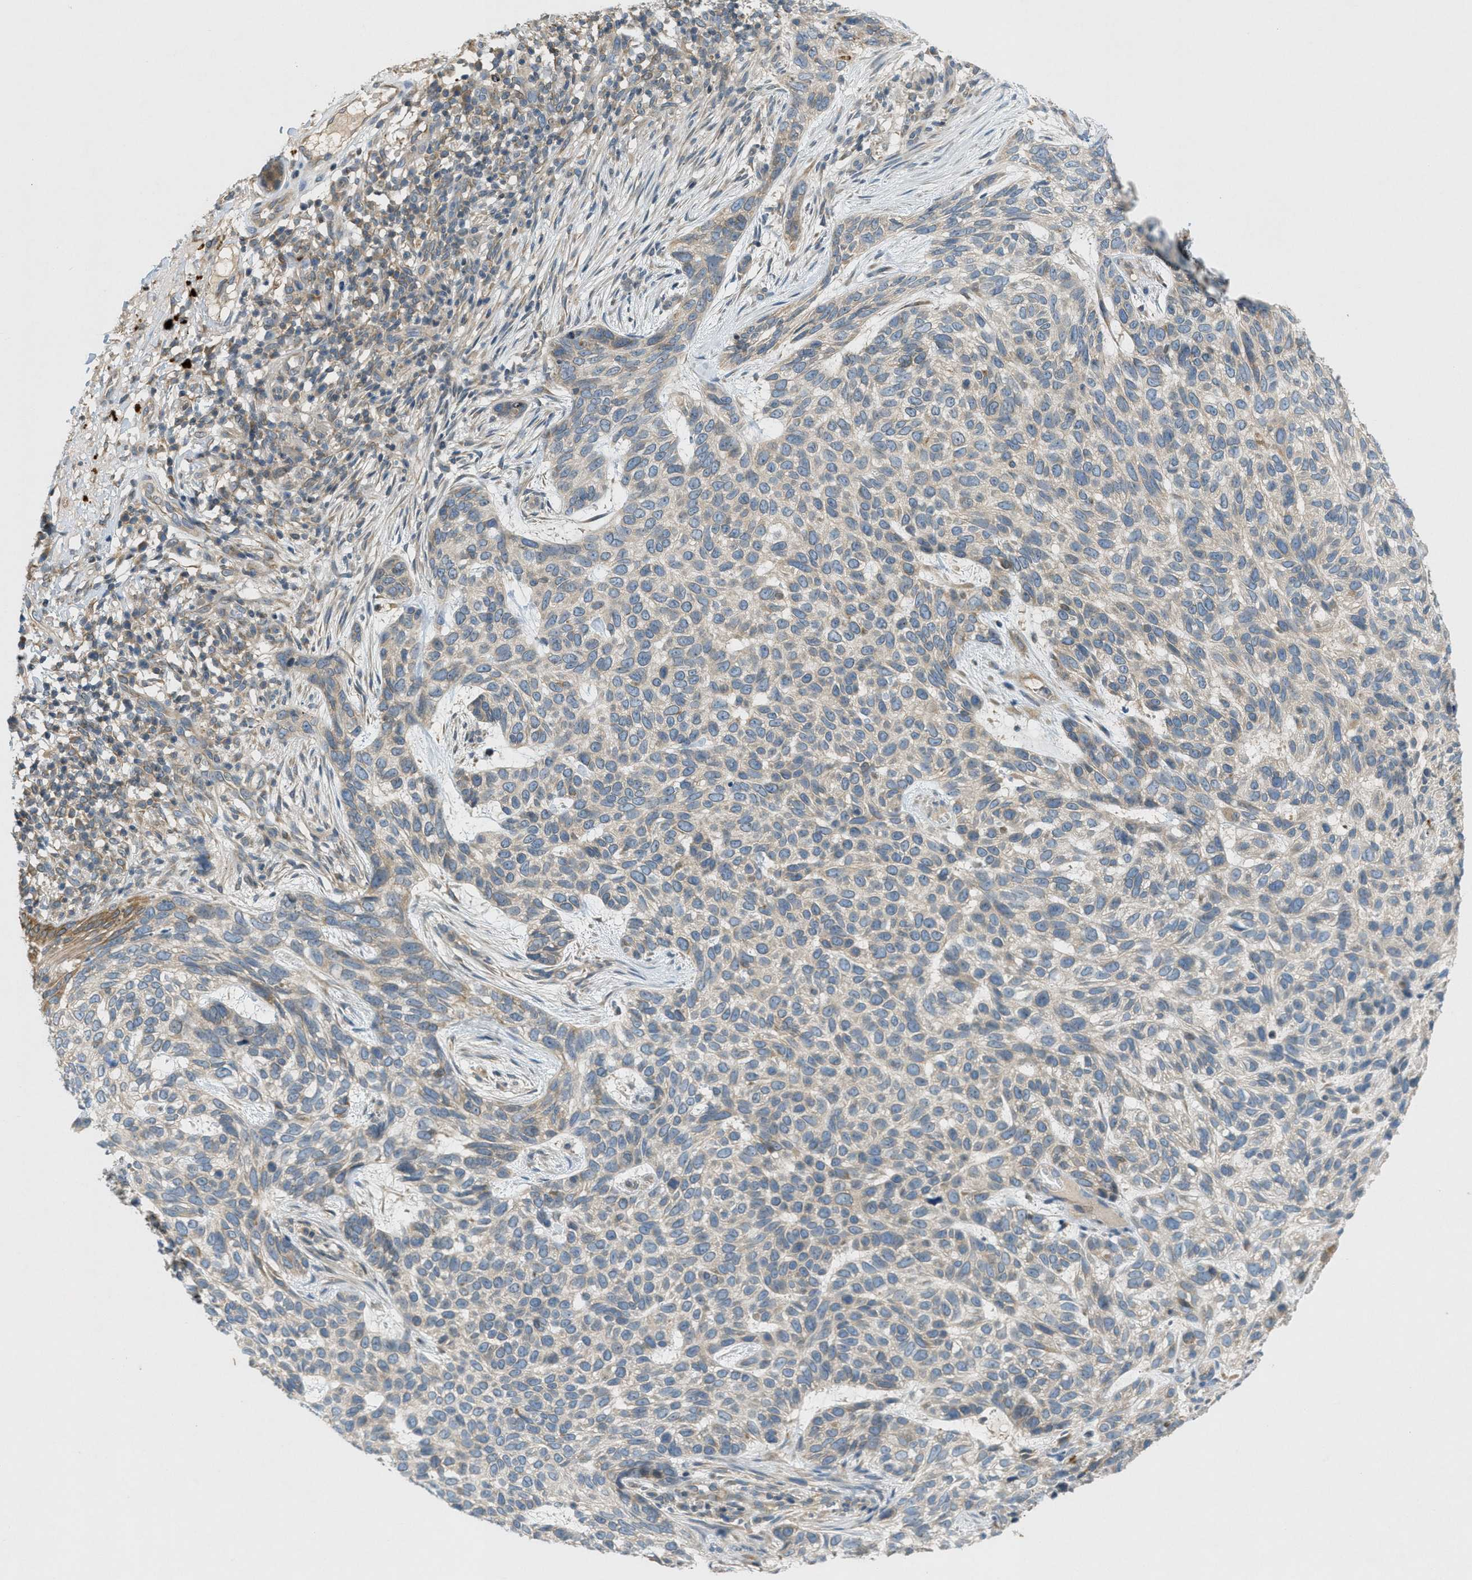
{"staining": {"intensity": "moderate", "quantity": "<25%", "location": "cytoplasmic/membranous"}, "tissue": "skin cancer", "cell_type": "Tumor cells", "image_type": "cancer", "snomed": [{"axis": "morphology", "description": "Normal tissue, NOS"}, {"axis": "morphology", "description": "Basal cell carcinoma"}, {"axis": "topography", "description": "Skin"}], "caption": "Protein expression analysis of human basal cell carcinoma (skin) reveals moderate cytoplasmic/membranous staining in about <25% of tumor cells.", "gene": "SIGMAR1", "patient": {"sex": "male", "age": 79}}